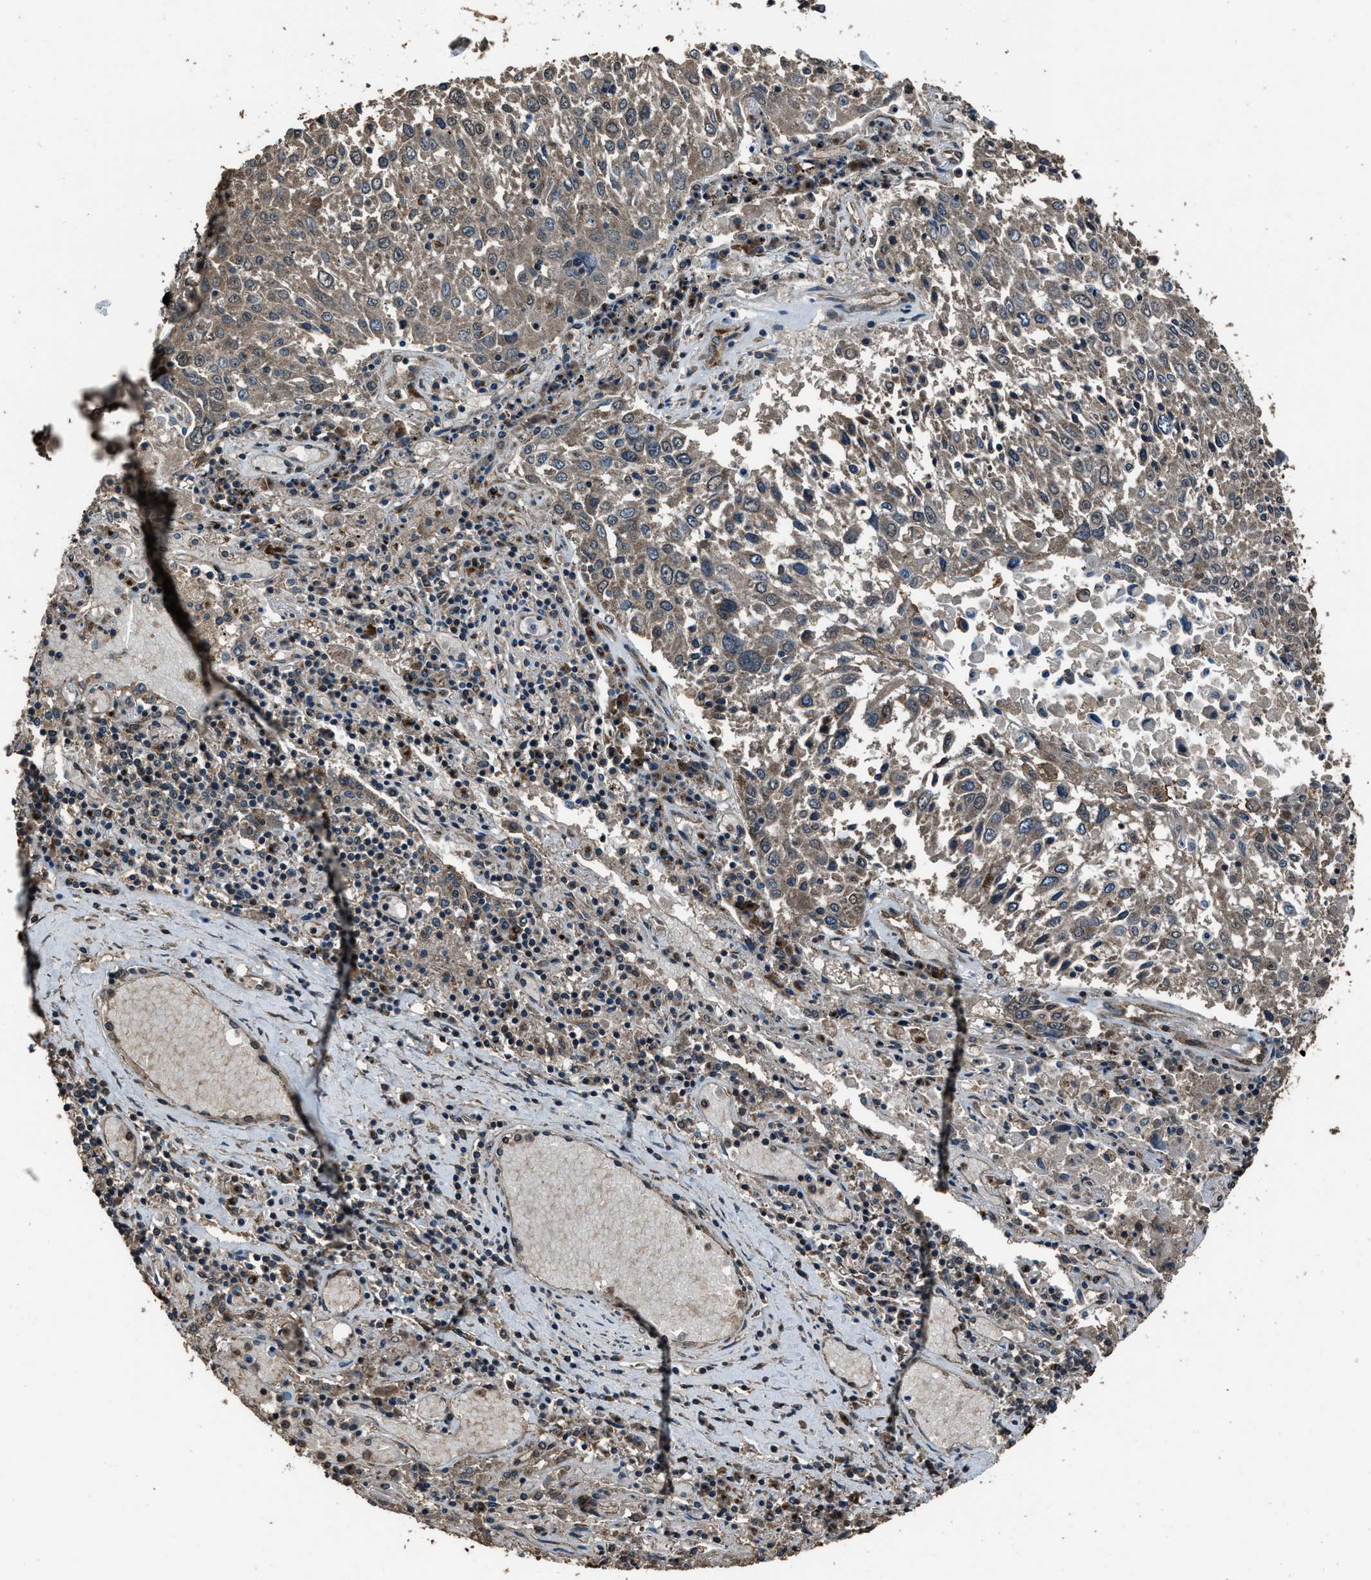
{"staining": {"intensity": "weak", "quantity": ">75%", "location": "cytoplasmic/membranous"}, "tissue": "lung cancer", "cell_type": "Tumor cells", "image_type": "cancer", "snomed": [{"axis": "morphology", "description": "Squamous cell carcinoma, NOS"}, {"axis": "topography", "description": "Lung"}], "caption": "This photomicrograph demonstrates immunohistochemistry staining of lung cancer (squamous cell carcinoma), with low weak cytoplasmic/membranous expression in approximately >75% of tumor cells.", "gene": "SLC38A10", "patient": {"sex": "male", "age": 65}}